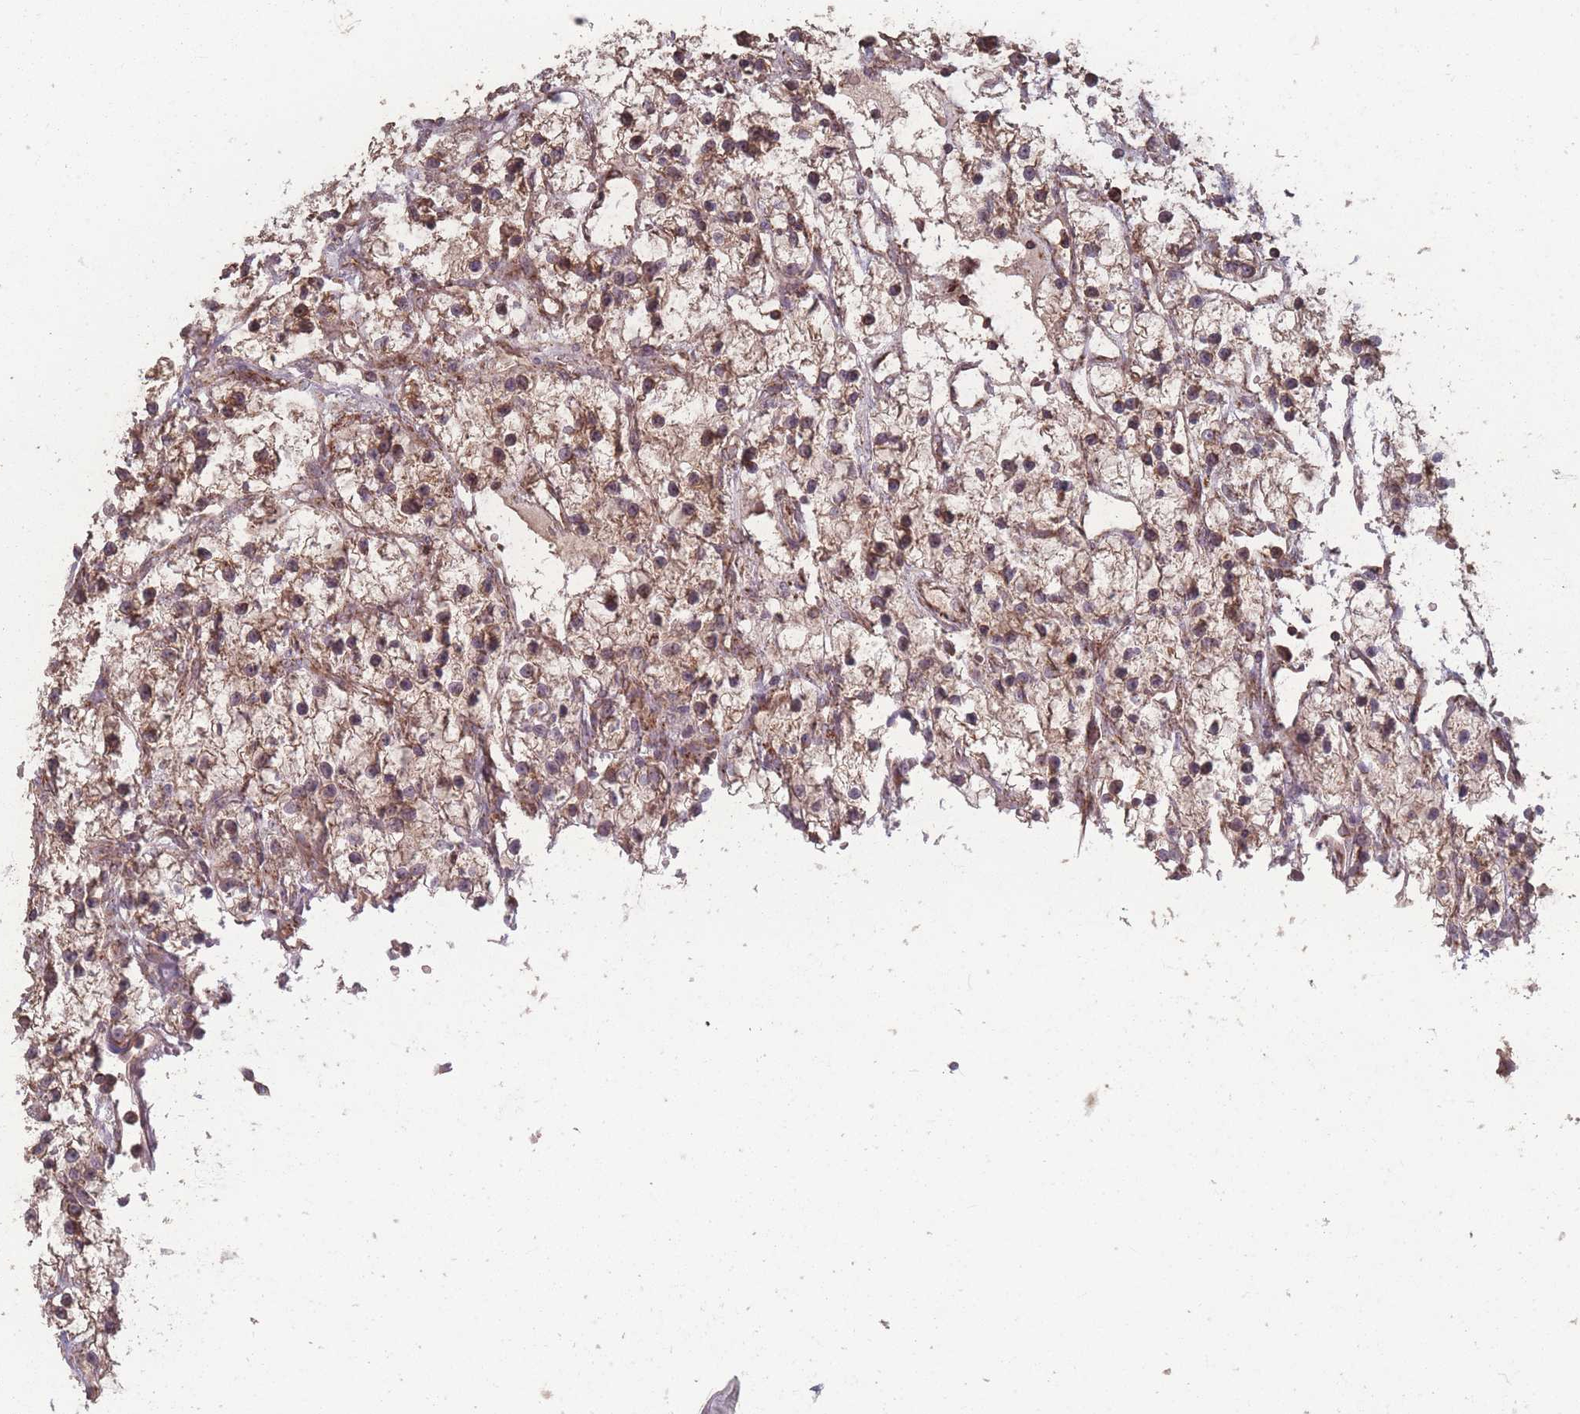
{"staining": {"intensity": "moderate", "quantity": ">75%", "location": "cytoplasmic/membranous"}, "tissue": "renal cancer", "cell_type": "Tumor cells", "image_type": "cancer", "snomed": [{"axis": "morphology", "description": "Adenocarcinoma, NOS"}, {"axis": "topography", "description": "Kidney"}], "caption": "The immunohistochemical stain shows moderate cytoplasmic/membranous staining in tumor cells of renal cancer tissue.", "gene": "LYRM7", "patient": {"sex": "female", "age": 57}}